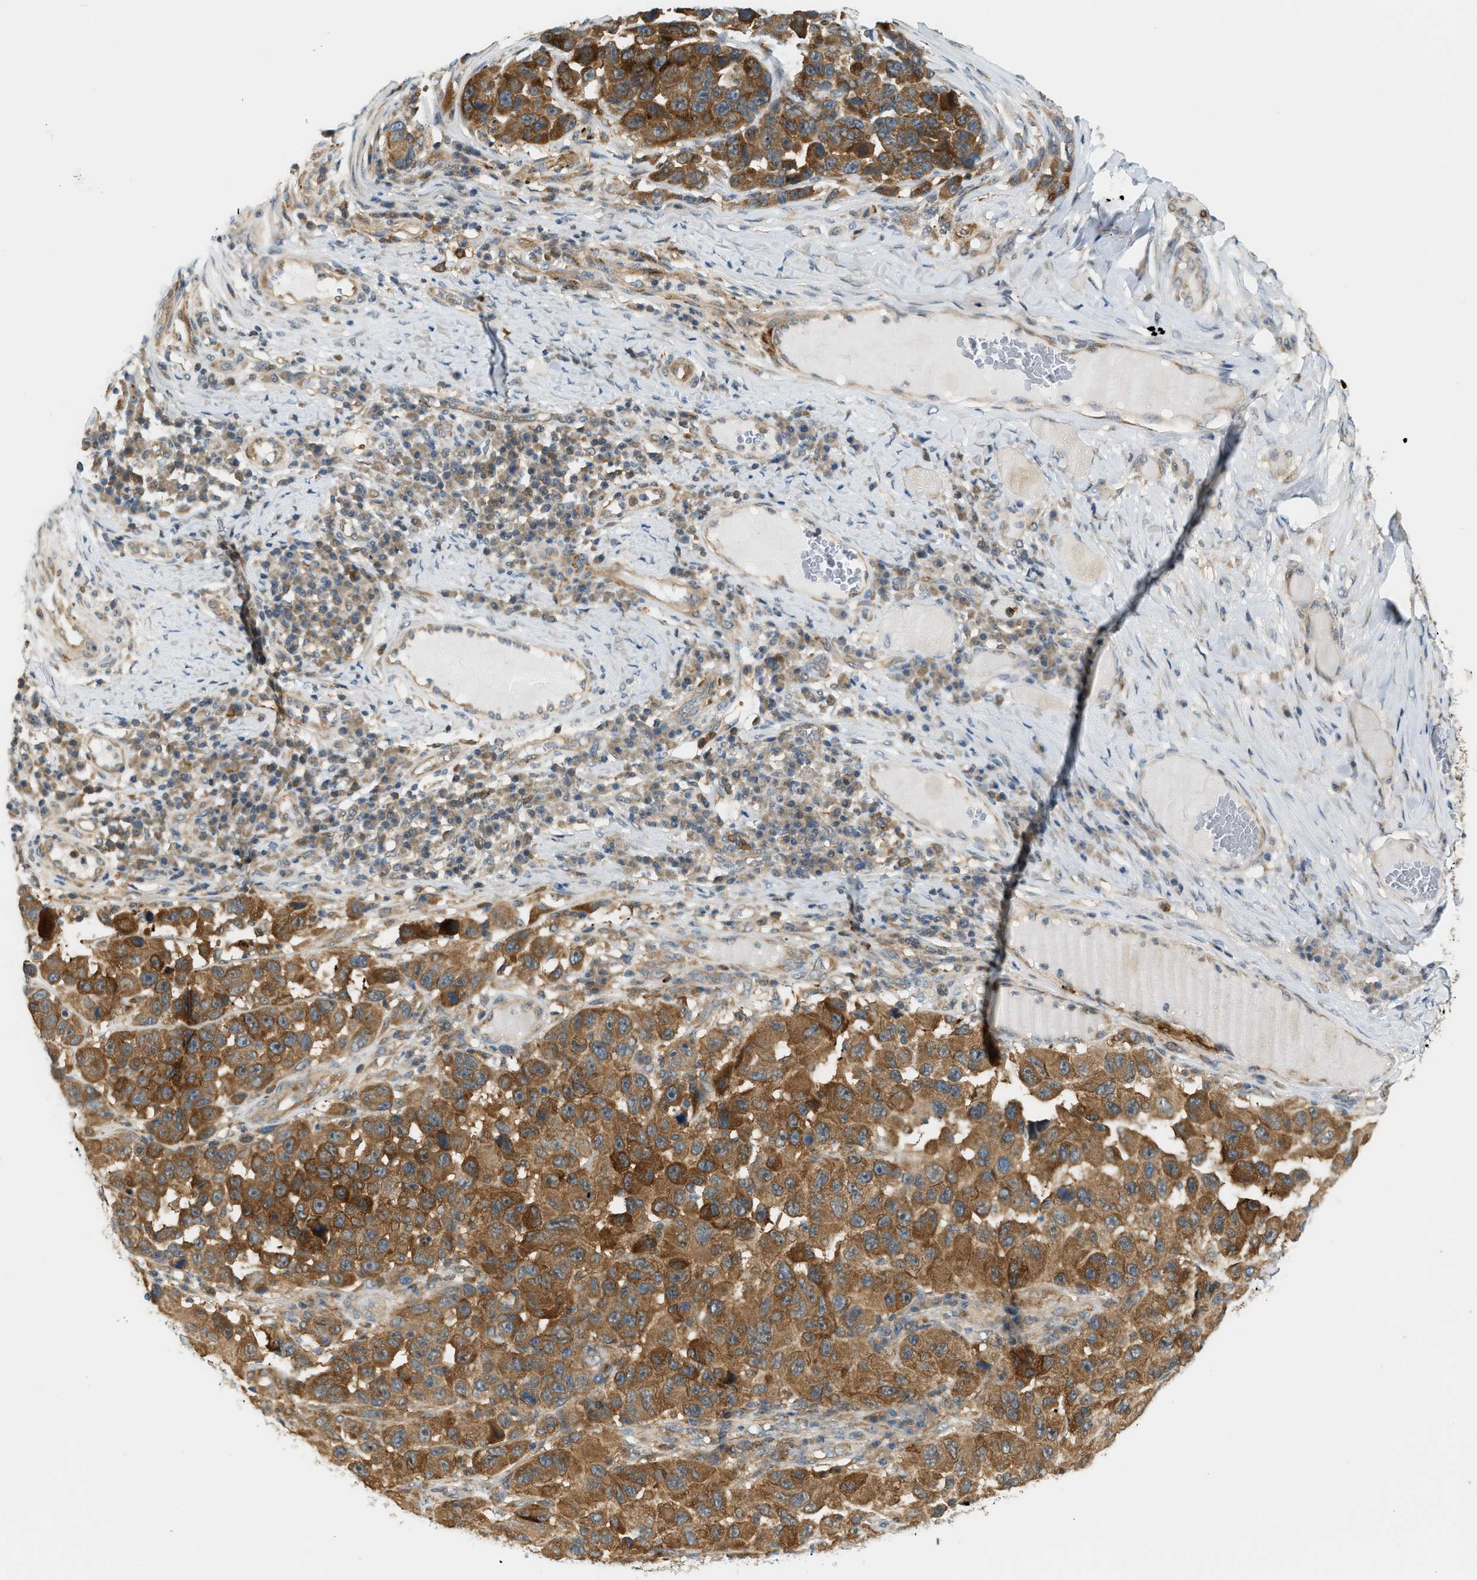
{"staining": {"intensity": "moderate", "quantity": ">75%", "location": "cytoplasmic/membranous"}, "tissue": "melanoma", "cell_type": "Tumor cells", "image_type": "cancer", "snomed": [{"axis": "morphology", "description": "Malignant melanoma, NOS"}, {"axis": "topography", "description": "Skin"}], "caption": "Protein analysis of malignant melanoma tissue demonstrates moderate cytoplasmic/membranous positivity in approximately >75% of tumor cells. Nuclei are stained in blue.", "gene": "PDCL3", "patient": {"sex": "male", "age": 53}}